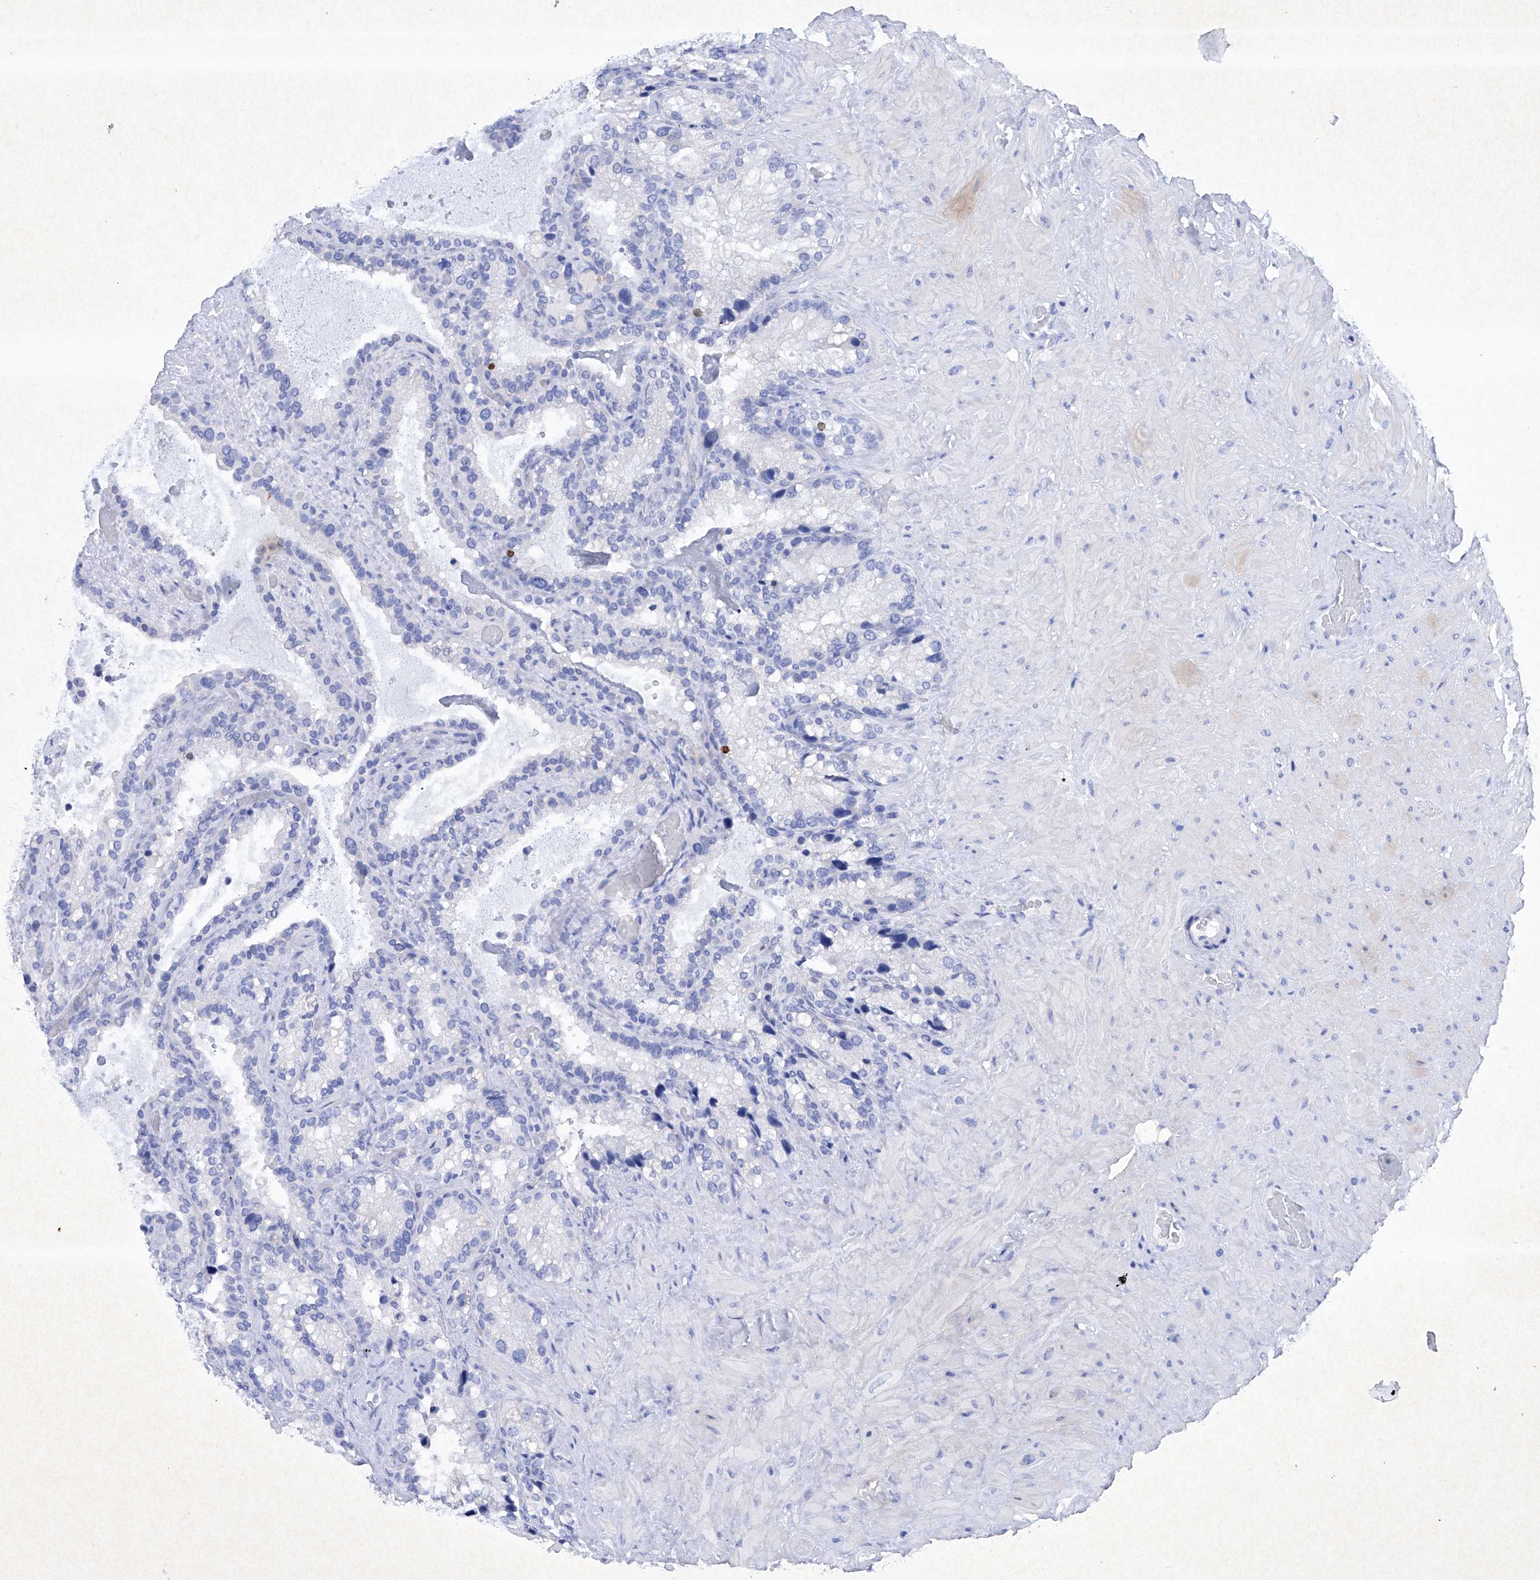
{"staining": {"intensity": "negative", "quantity": "none", "location": "none"}, "tissue": "seminal vesicle", "cell_type": "Glandular cells", "image_type": "normal", "snomed": [{"axis": "morphology", "description": "Normal tissue, NOS"}, {"axis": "topography", "description": "Prostate"}, {"axis": "topography", "description": "Seminal veicle"}], "caption": "Immunohistochemical staining of benign seminal vesicle displays no significant positivity in glandular cells.", "gene": "BARX2", "patient": {"sex": "male", "age": 68}}